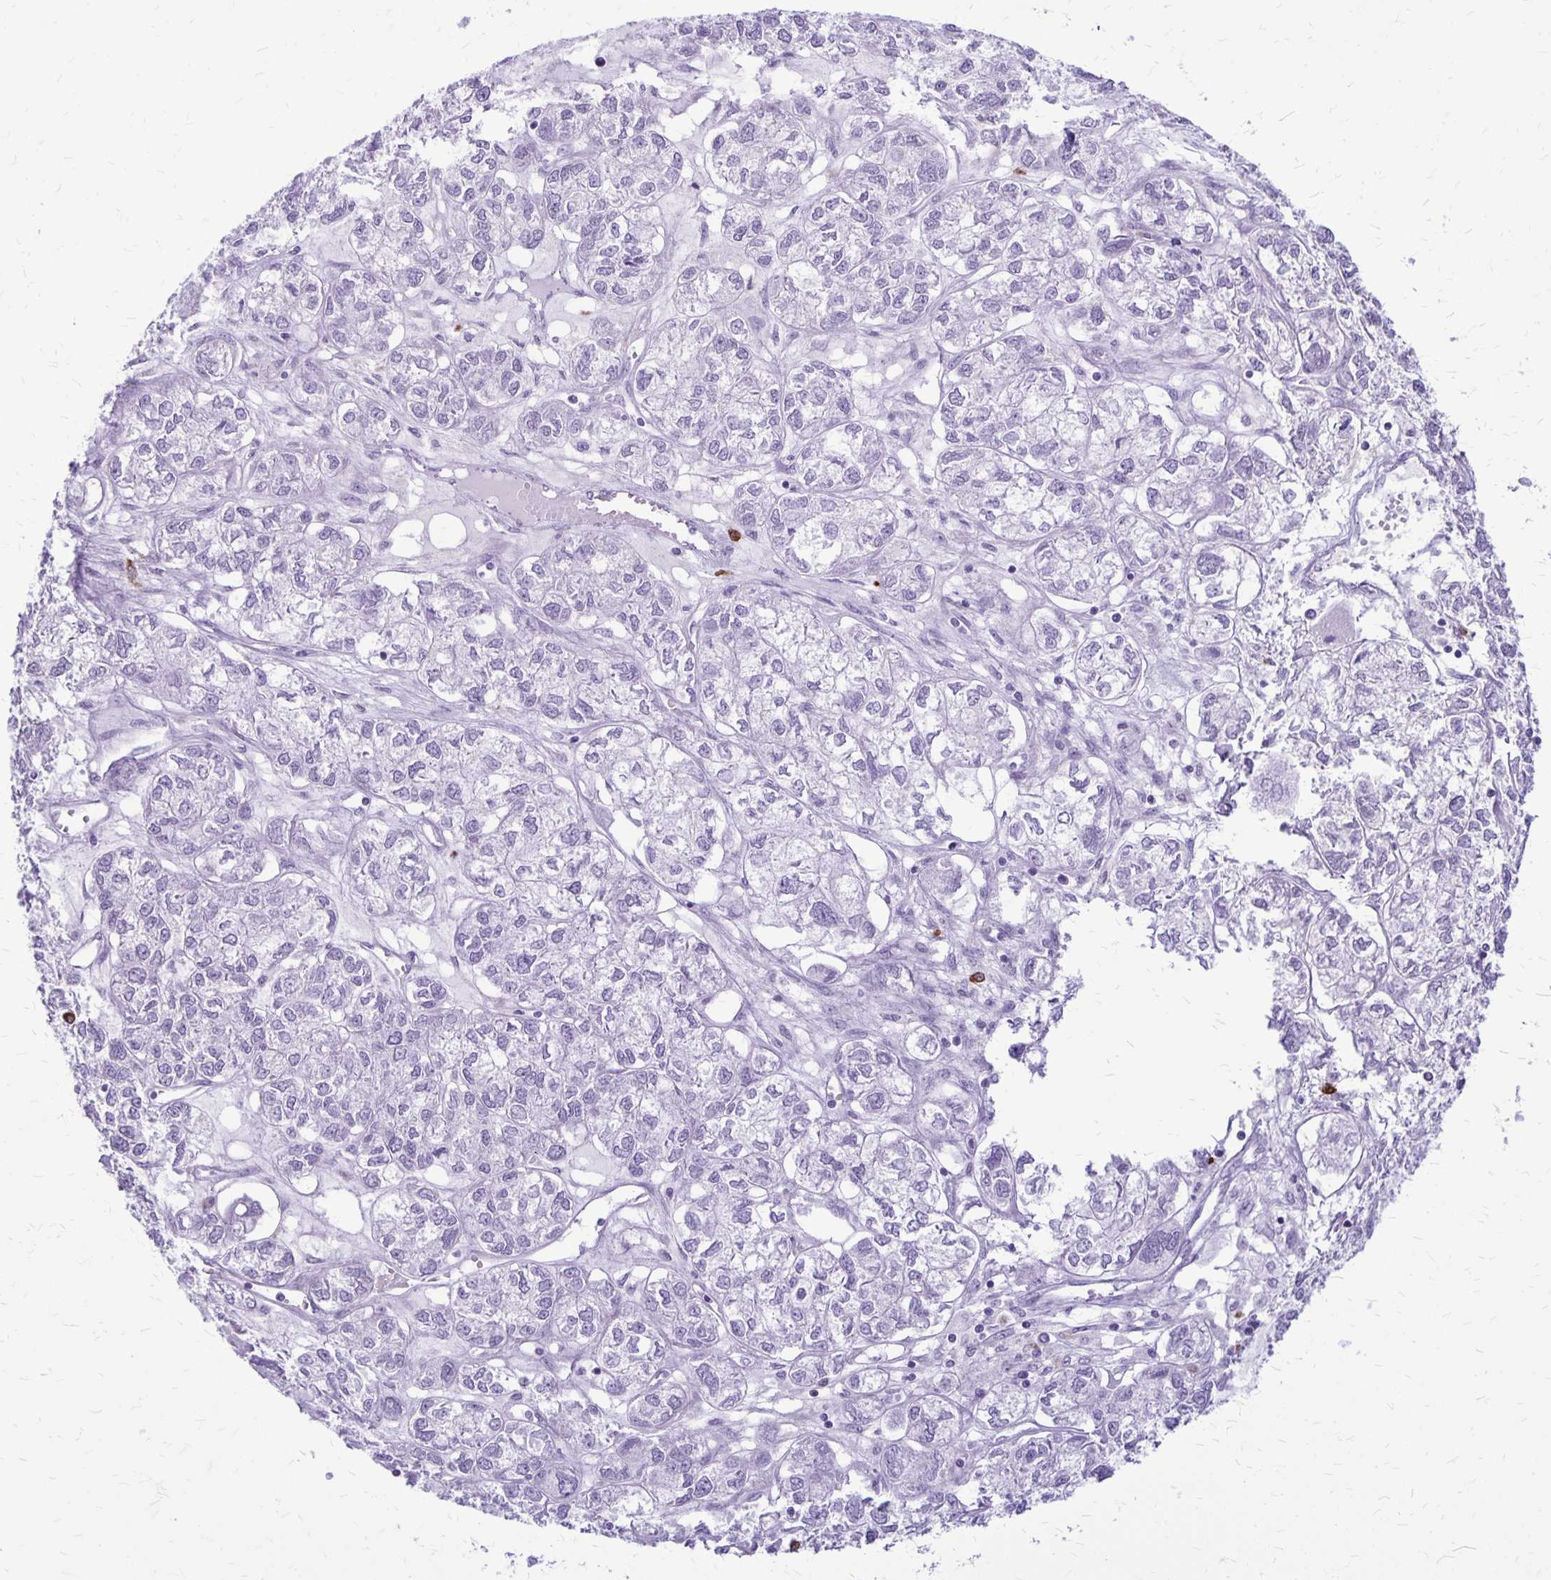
{"staining": {"intensity": "negative", "quantity": "none", "location": "none"}, "tissue": "ovarian cancer", "cell_type": "Tumor cells", "image_type": "cancer", "snomed": [{"axis": "morphology", "description": "Carcinoma, endometroid"}, {"axis": "topography", "description": "Ovary"}], "caption": "Photomicrograph shows no protein staining in tumor cells of ovarian cancer tissue.", "gene": "RTN1", "patient": {"sex": "female", "age": 64}}